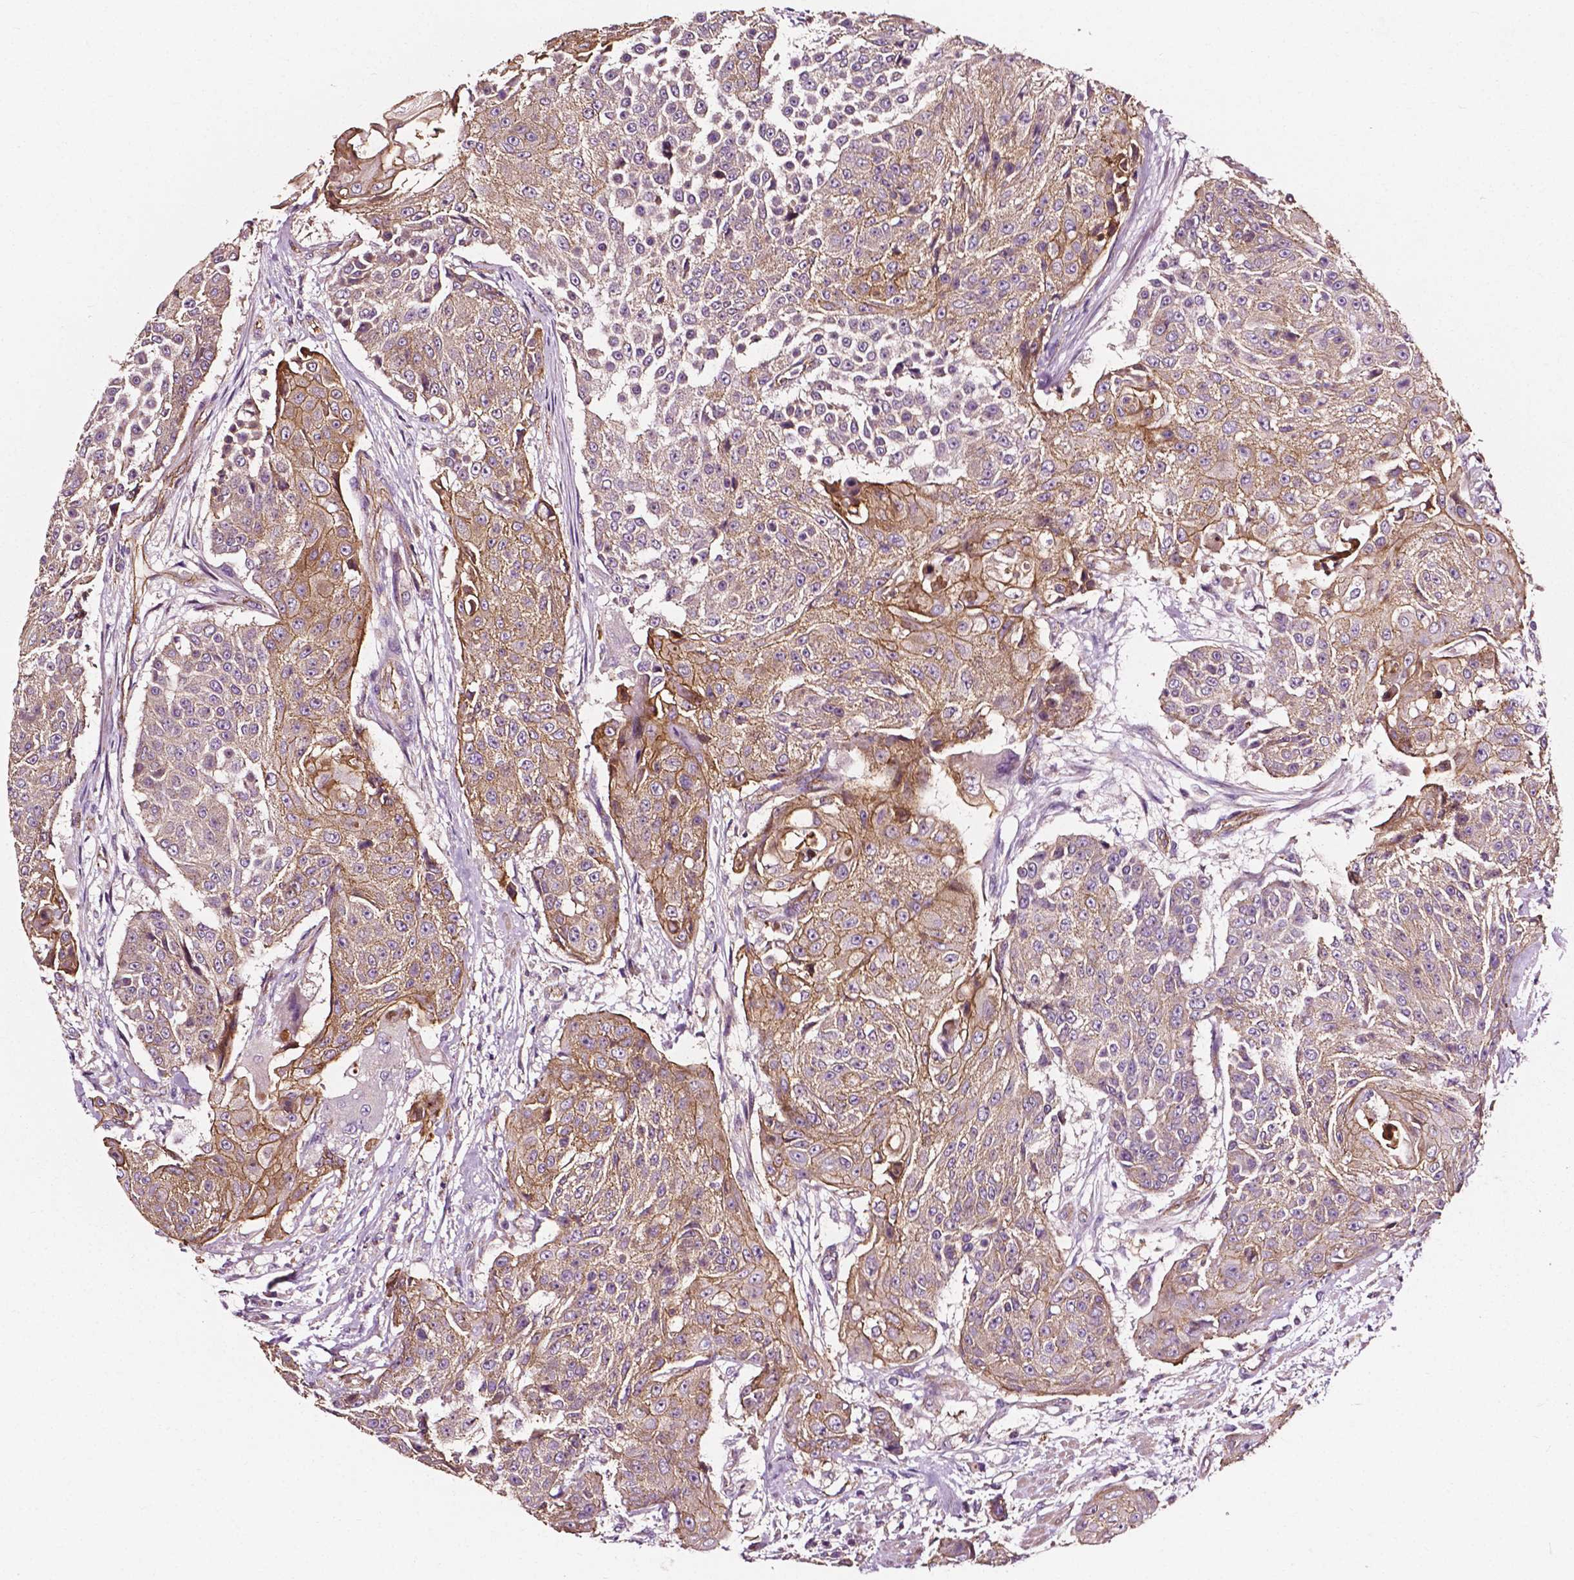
{"staining": {"intensity": "weak", "quantity": ">75%", "location": "cytoplasmic/membranous"}, "tissue": "urothelial cancer", "cell_type": "Tumor cells", "image_type": "cancer", "snomed": [{"axis": "morphology", "description": "Urothelial carcinoma, High grade"}, {"axis": "topography", "description": "Urinary bladder"}], "caption": "Immunohistochemistry of human urothelial cancer reveals low levels of weak cytoplasmic/membranous expression in about >75% of tumor cells.", "gene": "ATG16L1", "patient": {"sex": "female", "age": 63}}